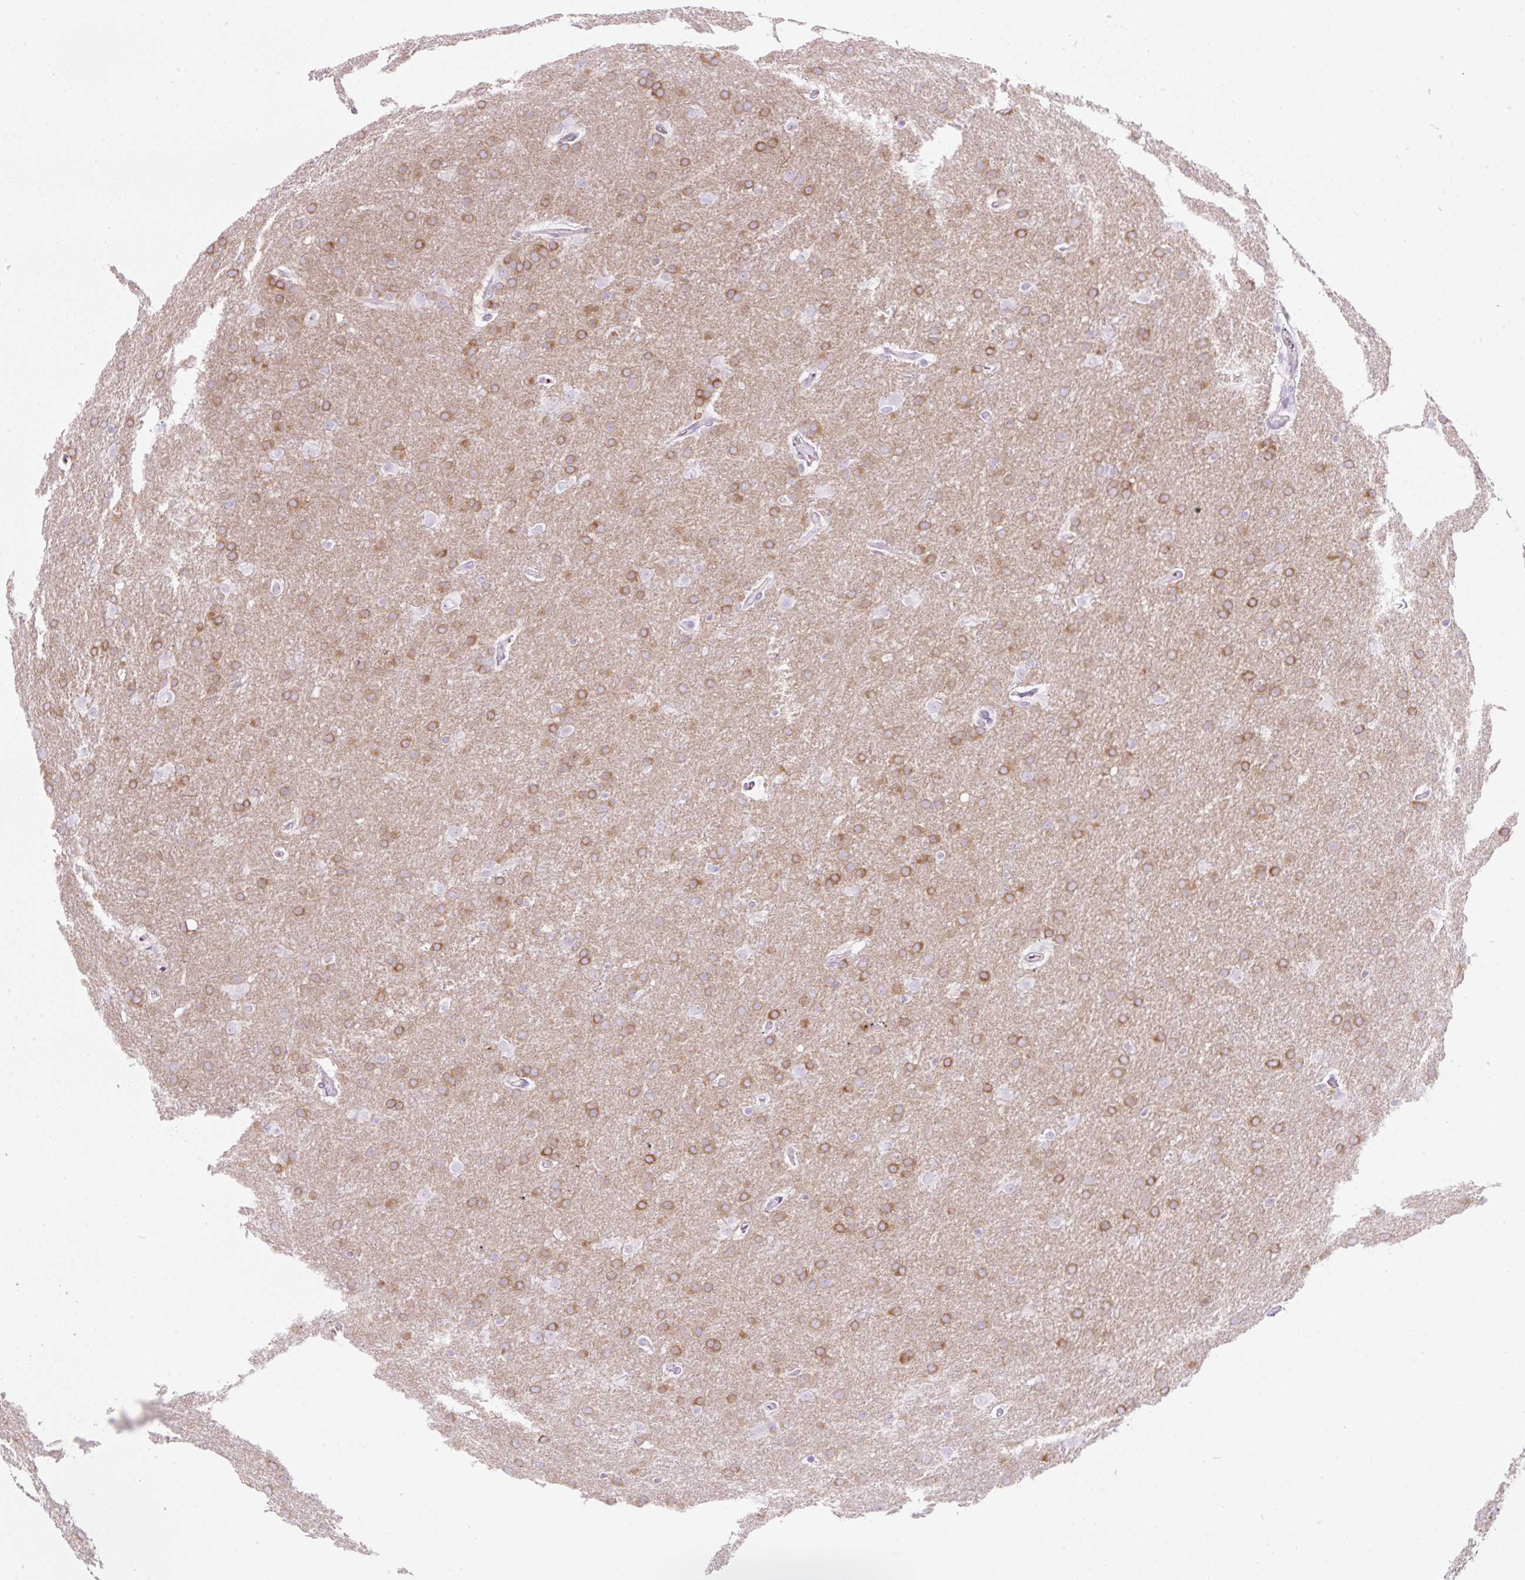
{"staining": {"intensity": "moderate", "quantity": ">75%", "location": "cytoplasmic/membranous"}, "tissue": "glioma", "cell_type": "Tumor cells", "image_type": "cancer", "snomed": [{"axis": "morphology", "description": "Glioma, malignant, Low grade"}, {"axis": "topography", "description": "Brain"}], "caption": "Human malignant glioma (low-grade) stained for a protein (brown) exhibits moderate cytoplasmic/membranous positive positivity in about >75% of tumor cells.", "gene": "PF4V1", "patient": {"sex": "female", "age": 32}}